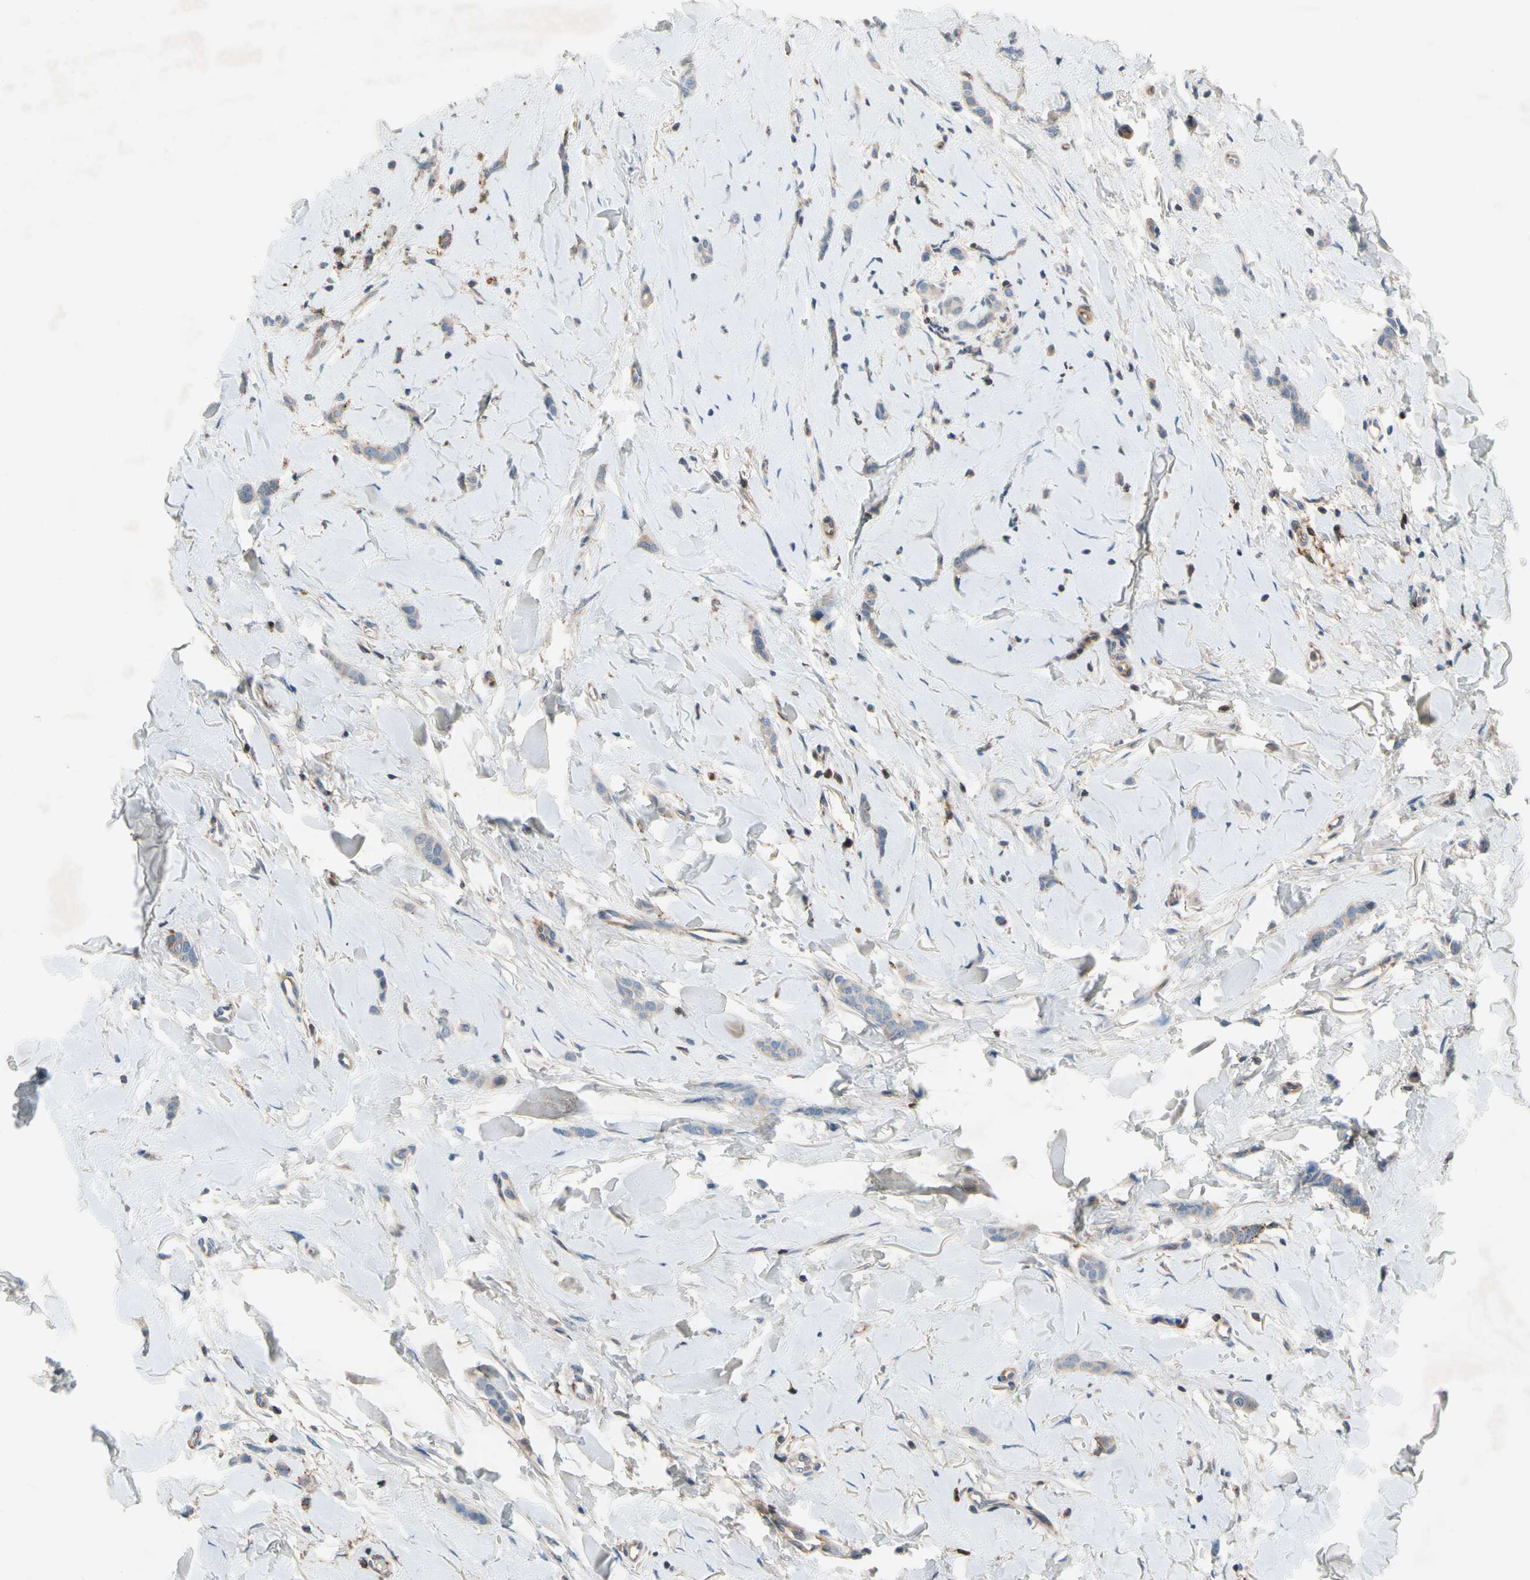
{"staining": {"intensity": "weak", "quantity": "<25%", "location": "cytoplasmic/membranous"}, "tissue": "breast cancer", "cell_type": "Tumor cells", "image_type": "cancer", "snomed": [{"axis": "morphology", "description": "Lobular carcinoma"}, {"axis": "topography", "description": "Skin"}, {"axis": "topography", "description": "Breast"}], "caption": "An image of human breast lobular carcinoma is negative for staining in tumor cells.", "gene": "NDFIP2", "patient": {"sex": "female", "age": 46}}